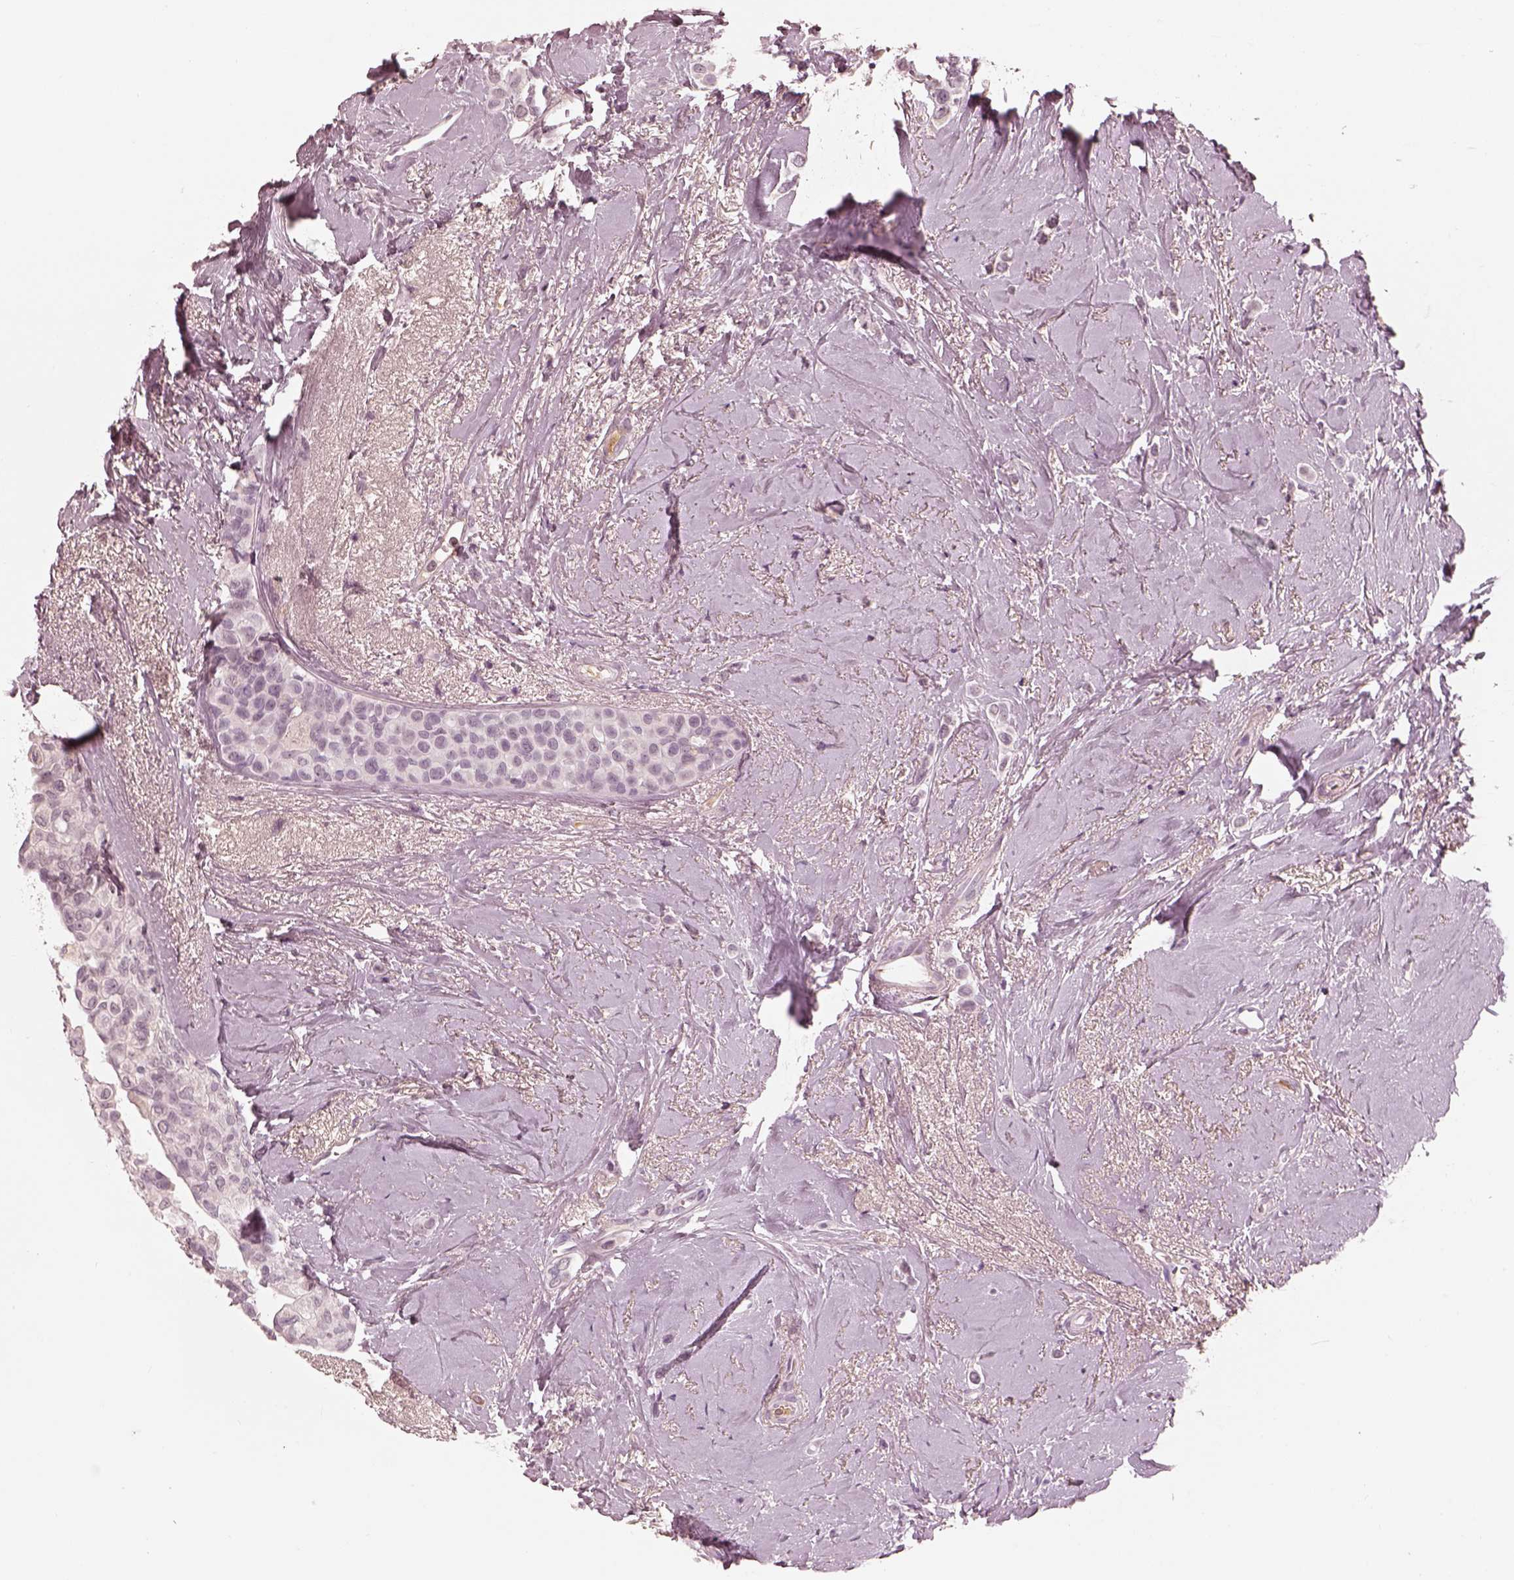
{"staining": {"intensity": "negative", "quantity": "none", "location": "none"}, "tissue": "breast cancer", "cell_type": "Tumor cells", "image_type": "cancer", "snomed": [{"axis": "morphology", "description": "Lobular carcinoma"}, {"axis": "topography", "description": "Breast"}], "caption": "Immunohistochemistry photomicrograph of neoplastic tissue: lobular carcinoma (breast) stained with DAB (3,3'-diaminobenzidine) exhibits no significant protein expression in tumor cells.", "gene": "KCNA2", "patient": {"sex": "female", "age": 66}}